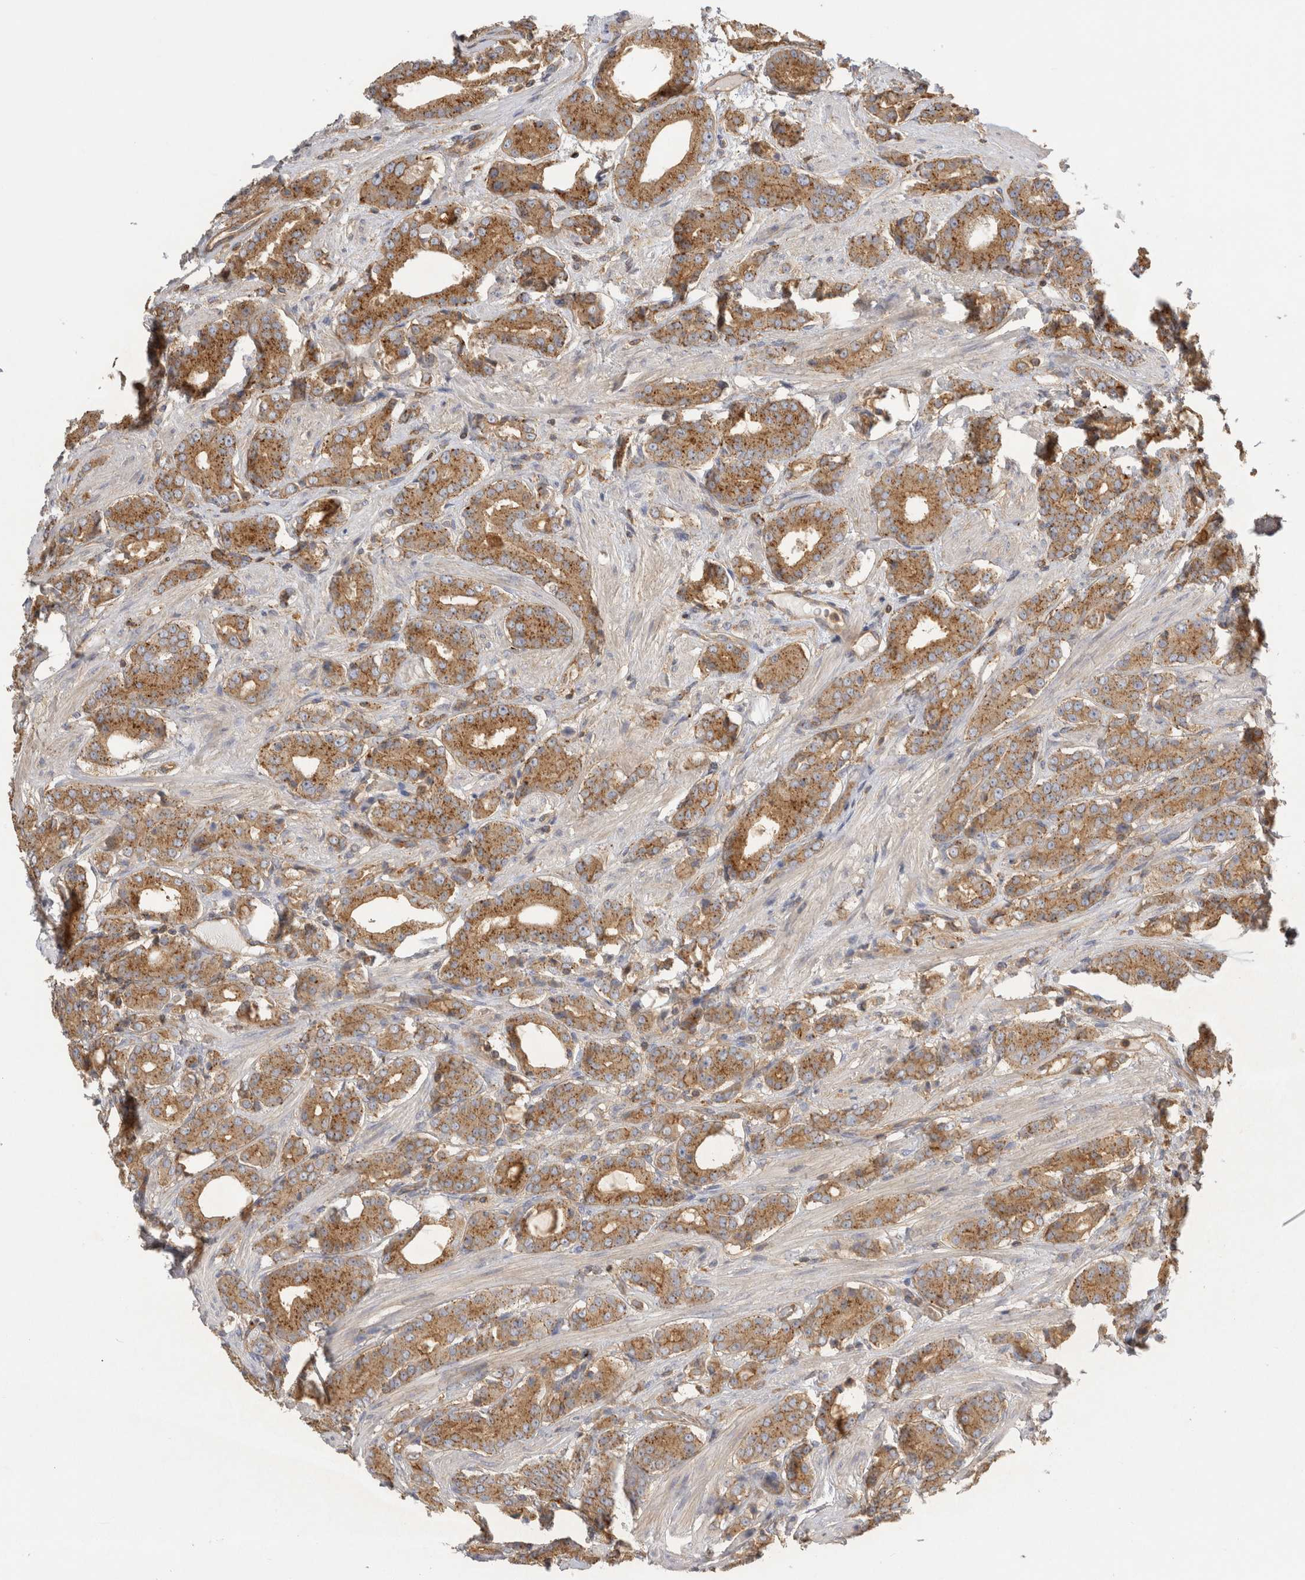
{"staining": {"intensity": "moderate", "quantity": ">75%", "location": "cytoplasmic/membranous"}, "tissue": "prostate cancer", "cell_type": "Tumor cells", "image_type": "cancer", "snomed": [{"axis": "morphology", "description": "Adenocarcinoma, High grade"}, {"axis": "topography", "description": "Prostate"}], "caption": "Prostate cancer stained for a protein reveals moderate cytoplasmic/membranous positivity in tumor cells. (DAB = brown stain, brightfield microscopy at high magnification).", "gene": "CHMP6", "patient": {"sex": "male", "age": 71}}